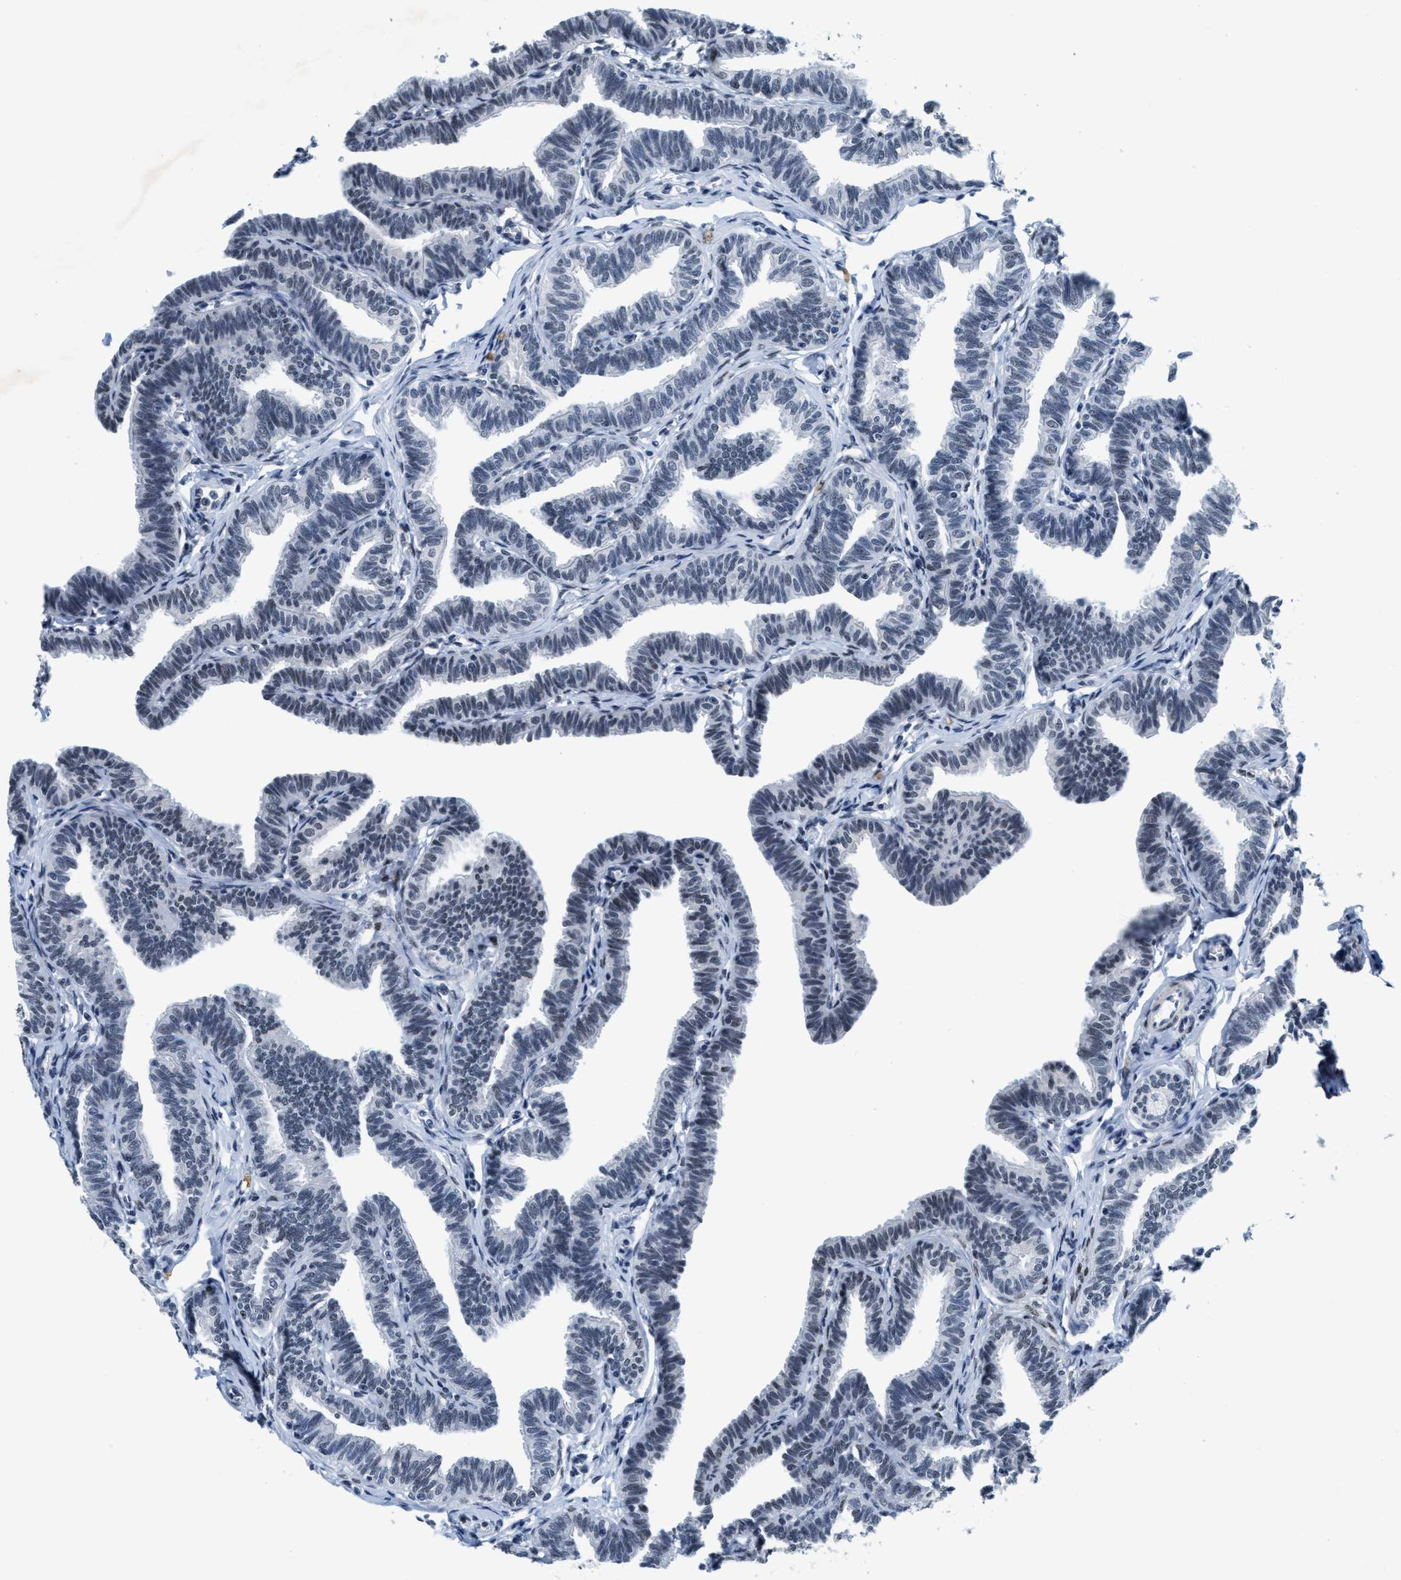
{"staining": {"intensity": "negative", "quantity": "none", "location": "none"}, "tissue": "fallopian tube", "cell_type": "Glandular cells", "image_type": "normal", "snomed": [{"axis": "morphology", "description": "Normal tissue, NOS"}, {"axis": "topography", "description": "Fallopian tube"}, {"axis": "topography", "description": "Ovary"}], "caption": "Human fallopian tube stained for a protein using IHC reveals no positivity in glandular cells.", "gene": "SETD1B", "patient": {"sex": "female", "age": 23}}